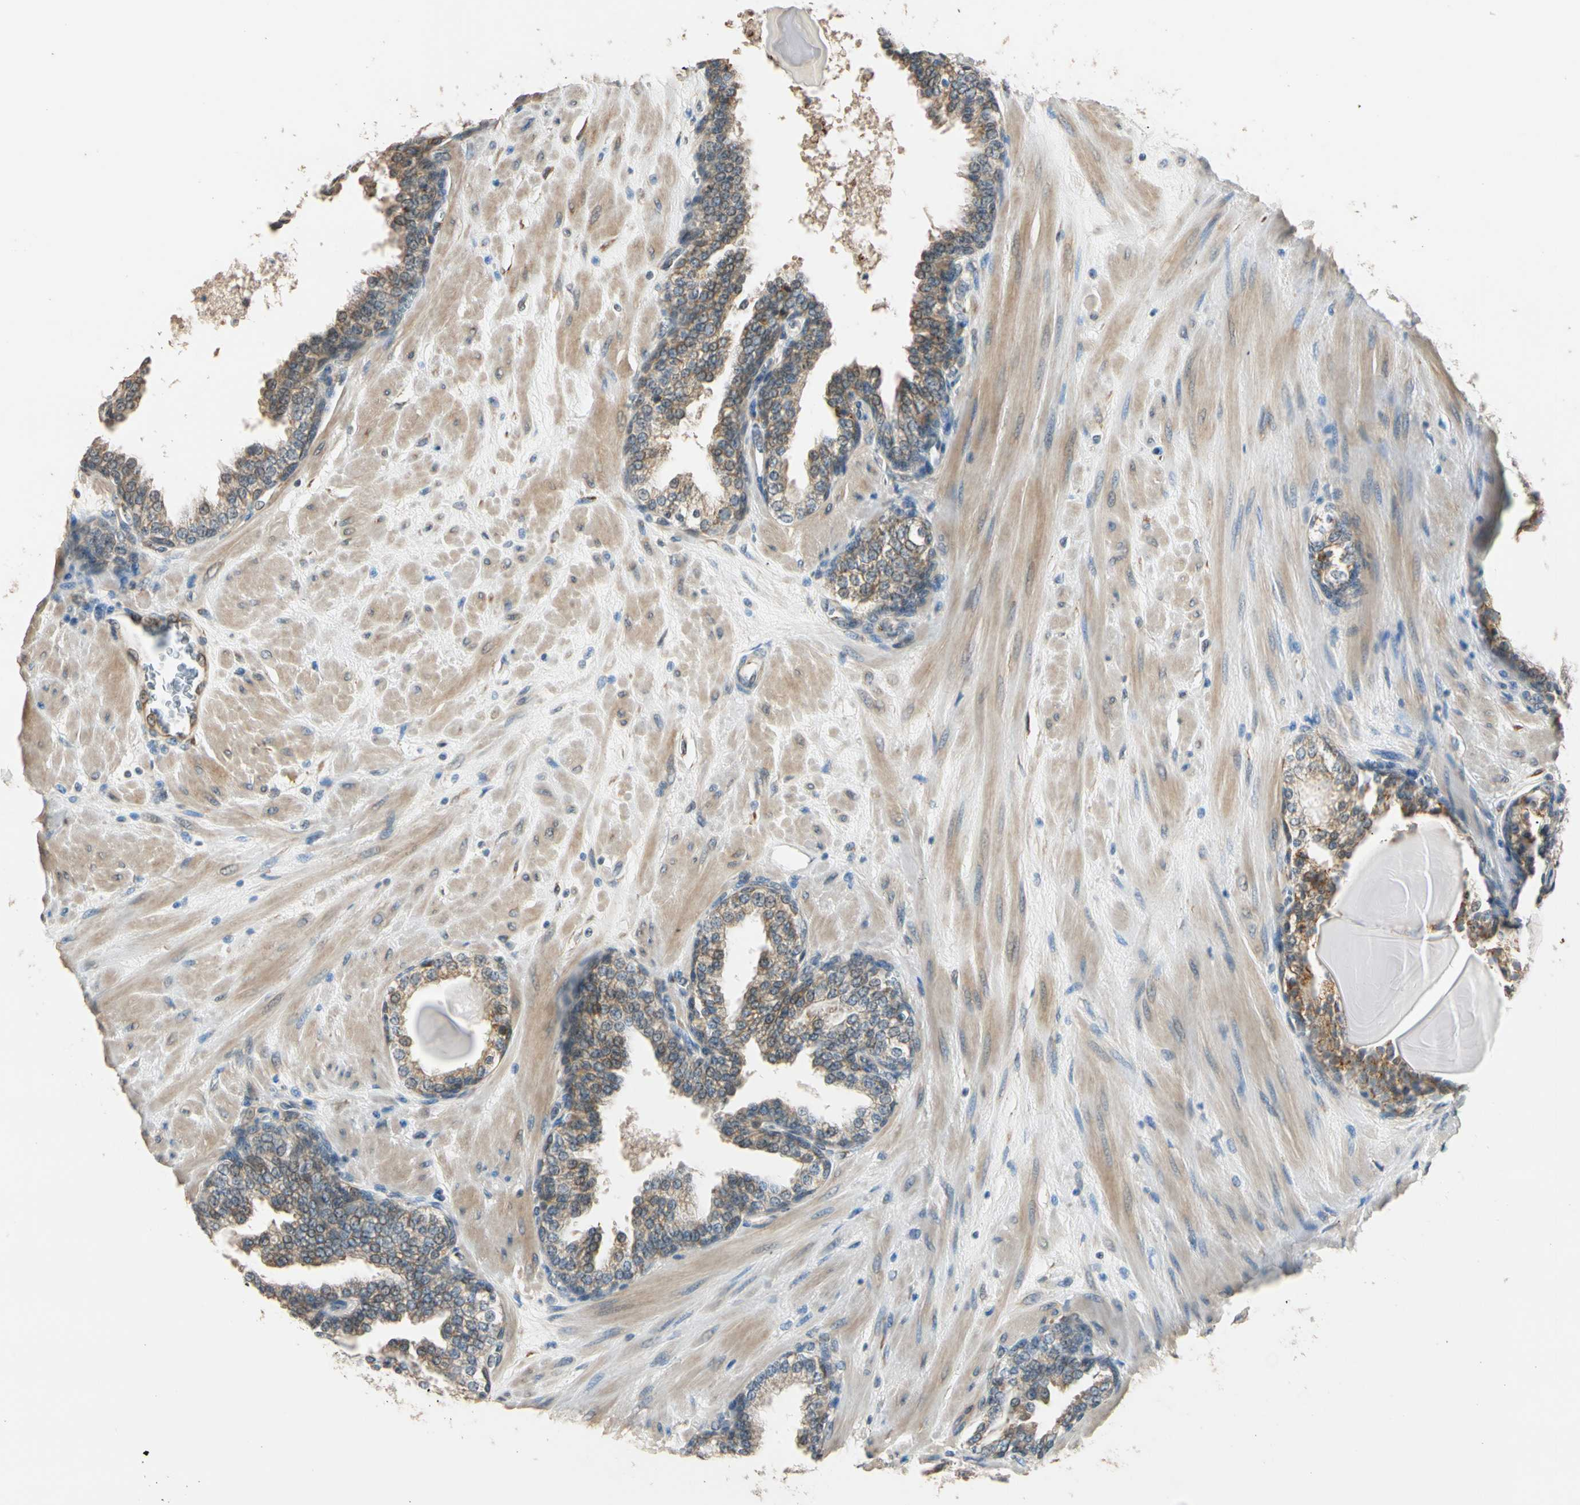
{"staining": {"intensity": "moderate", "quantity": ">75%", "location": "cytoplasmic/membranous"}, "tissue": "prostate", "cell_type": "Glandular cells", "image_type": "normal", "snomed": [{"axis": "morphology", "description": "Normal tissue, NOS"}, {"axis": "topography", "description": "Prostate"}], "caption": "Immunohistochemistry (IHC) staining of benign prostate, which demonstrates medium levels of moderate cytoplasmic/membranous positivity in about >75% of glandular cells indicating moderate cytoplasmic/membranous protein positivity. The staining was performed using DAB (3,3'-diaminobenzidine) (brown) for protein detection and nuclei were counterstained in hematoxylin (blue).", "gene": "TASOR", "patient": {"sex": "male", "age": 51}}